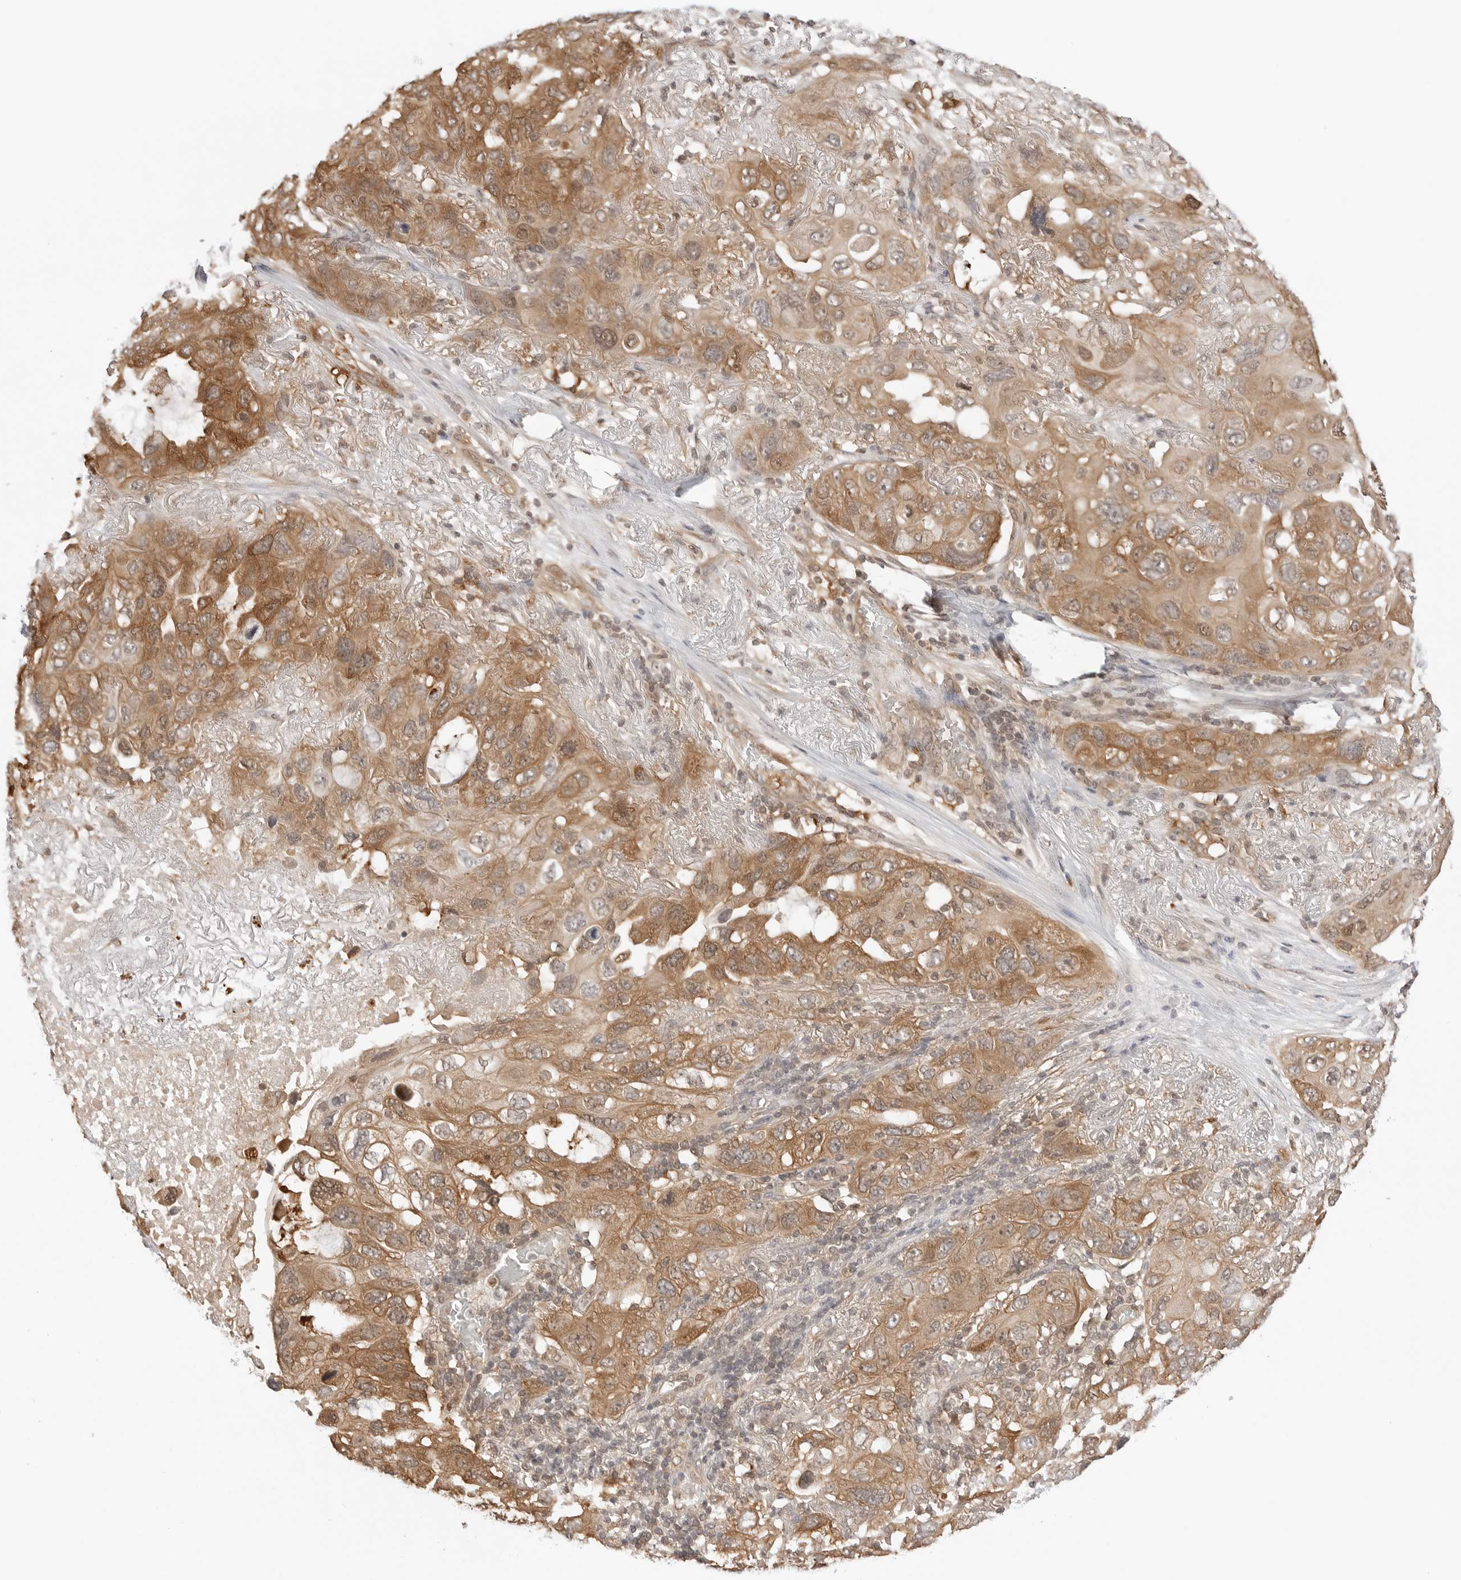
{"staining": {"intensity": "moderate", "quantity": ">75%", "location": "cytoplasmic/membranous"}, "tissue": "lung cancer", "cell_type": "Tumor cells", "image_type": "cancer", "snomed": [{"axis": "morphology", "description": "Squamous cell carcinoma, NOS"}, {"axis": "topography", "description": "Lung"}], "caption": "IHC (DAB (3,3'-diaminobenzidine)) staining of squamous cell carcinoma (lung) exhibits moderate cytoplasmic/membranous protein expression in about >75% of tumor cells.", "gene": "NUDC", "patient": {"sex": "female", "age": 73}}